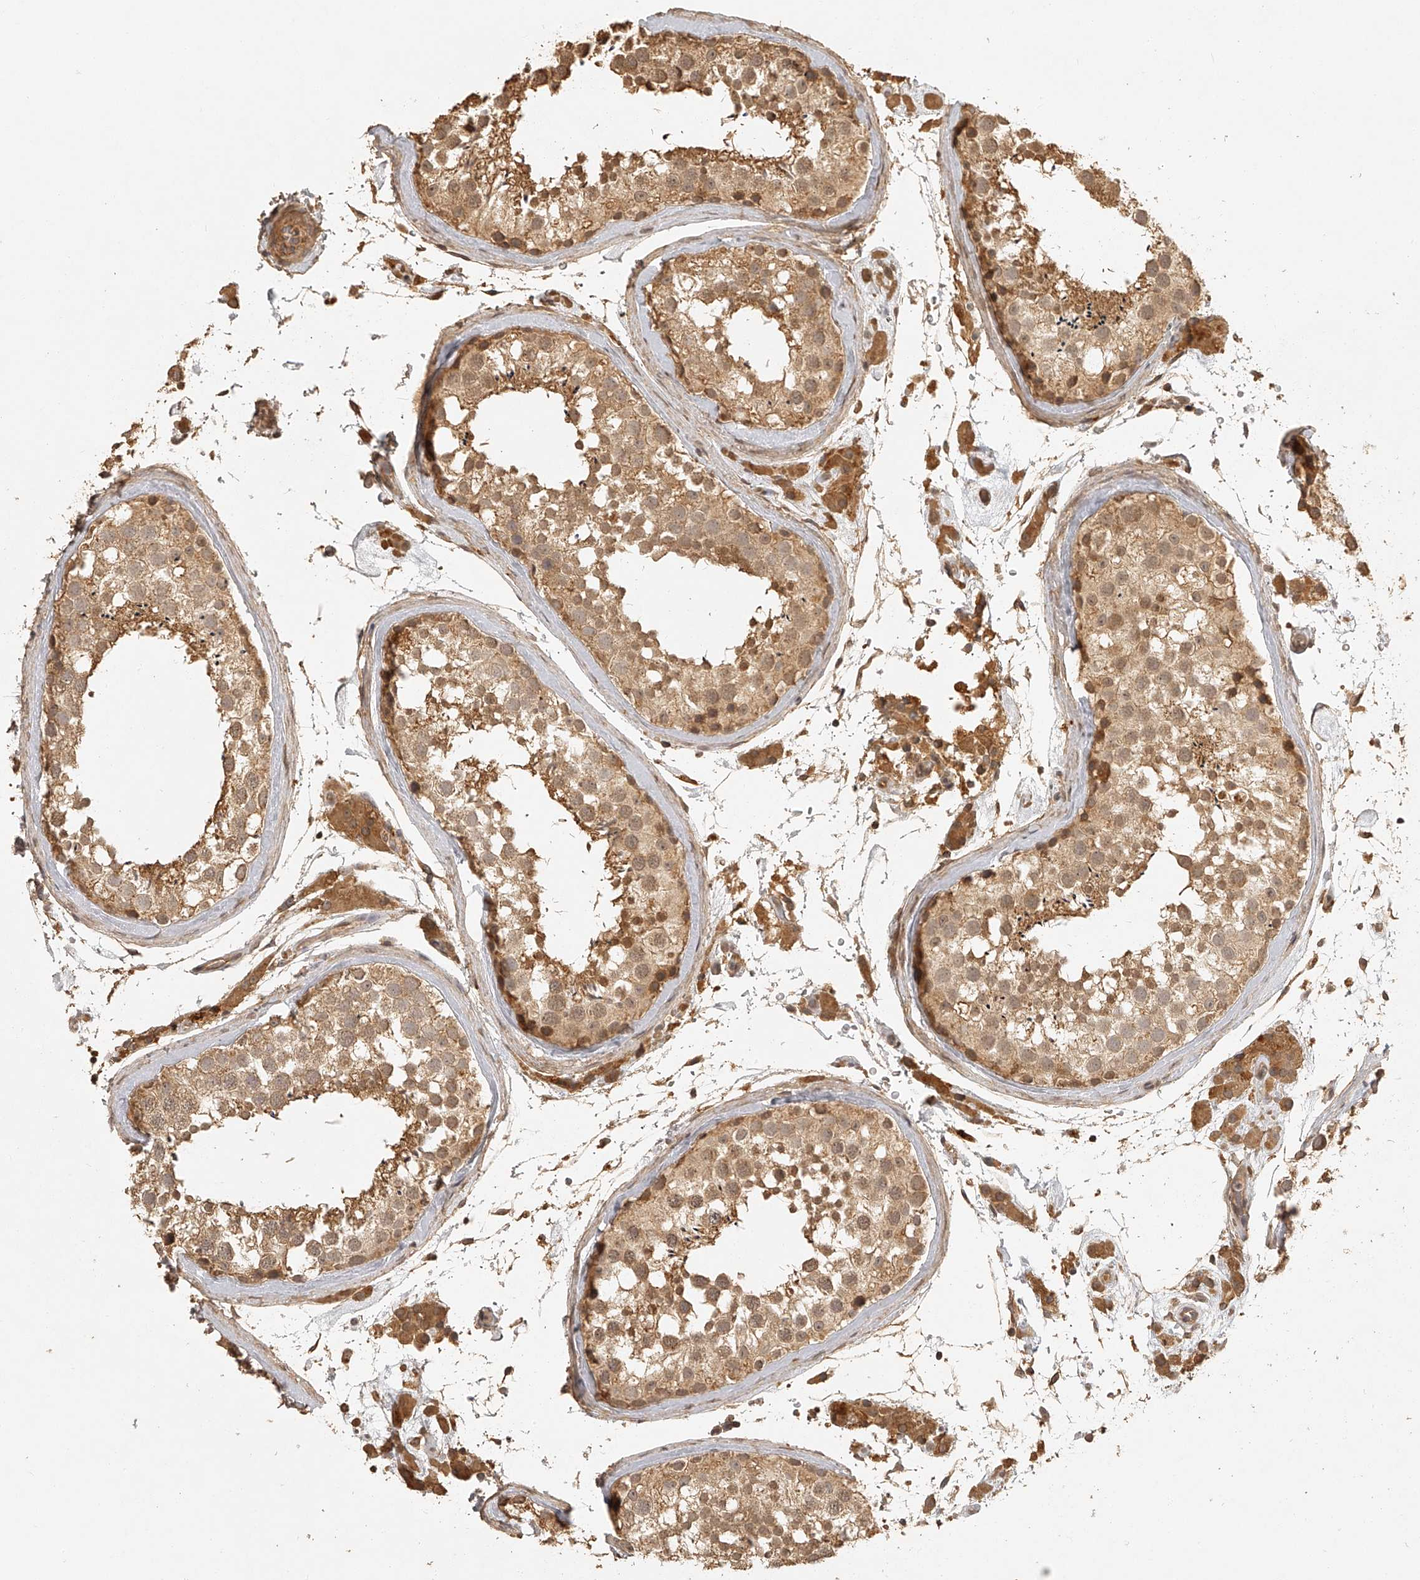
{"staining": {"intensity": "moderate", "quantity": ">75%", "location": "cytoplasmic/membranous"}, "tissue": "testis", "cell_type": "Cells in seminiferous ducts", "image_type": "normal", "snomed": [{"axis": "morphology", "description": "Normal tissue, NOS"}, {"axis": "topography", "description": "Testis"}], "caption": "An immunohistochemistry (IHC) micrograph of benign tissue is shown. Protein staining in brown labels moderate cytoplasmic/membranous positivity in testis within cells in seminiferous ducts. The staining was performed using DAB (3,3'-diaminobenzidine), with brown indicating positive protein expression. Nuclei are stained blue with hematoxylin.", "gene": "BCL2L11", "patient": {"sex": "male", "age": 46}}